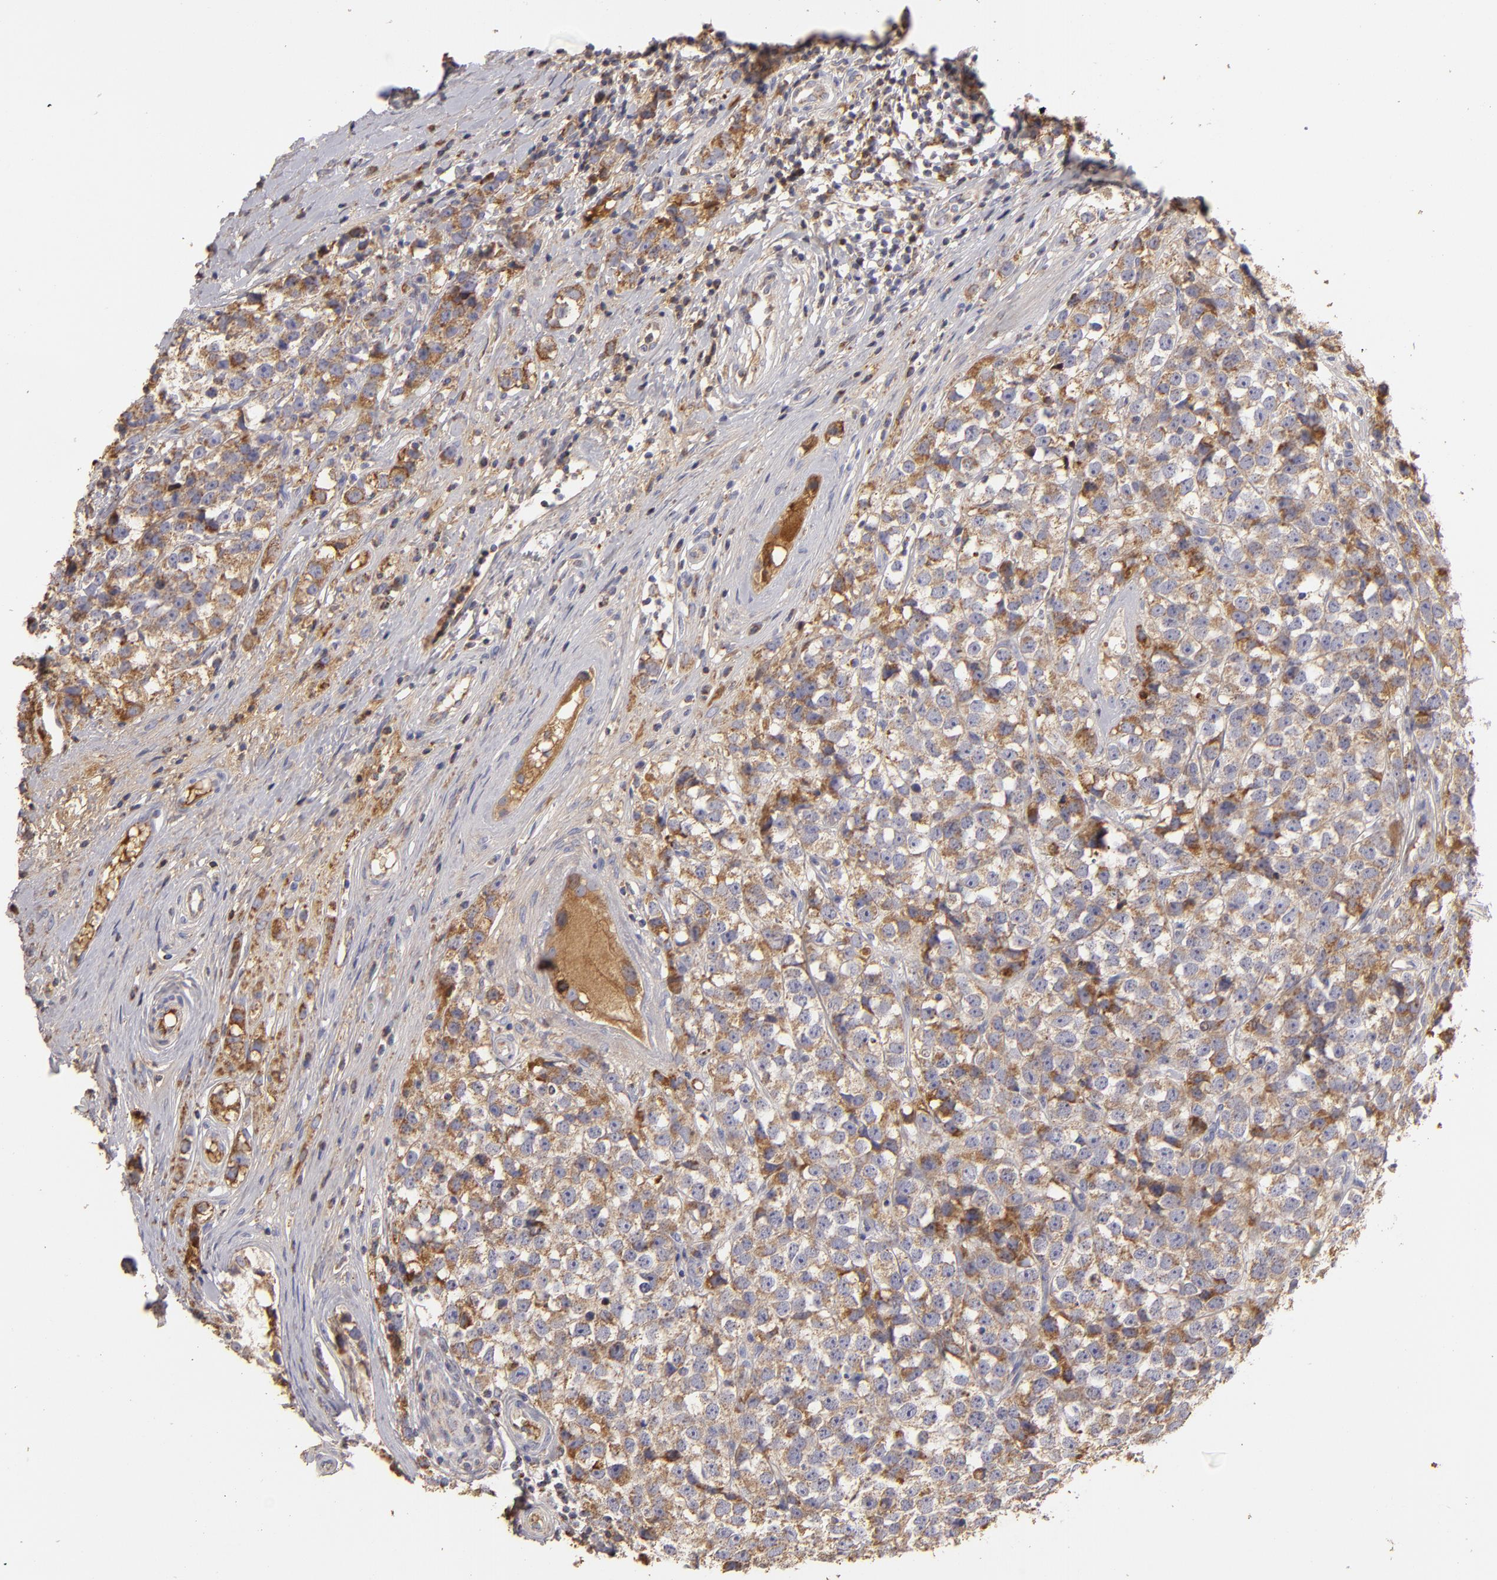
{"staining": {"intensity": "moderate", "quantity": ">75%", "location": "cytoplasmic/membranous"}, "tissue": "testis cancer", "cell_type": "Tumor cells", "image_type": "cancer", "snomed": [{"axis": "morphology", "description": "Seminoma, NOS"}, {"axis": "topography", "description": "Testis"}], "caption": "A histopathology image of testis cancer (seminoma) stained for a protein reveals moderate cytoplasmic/membranous brown staining in tumor cells.", "gene": "CFB", "patient": {"sex": "male", "age": 25}}